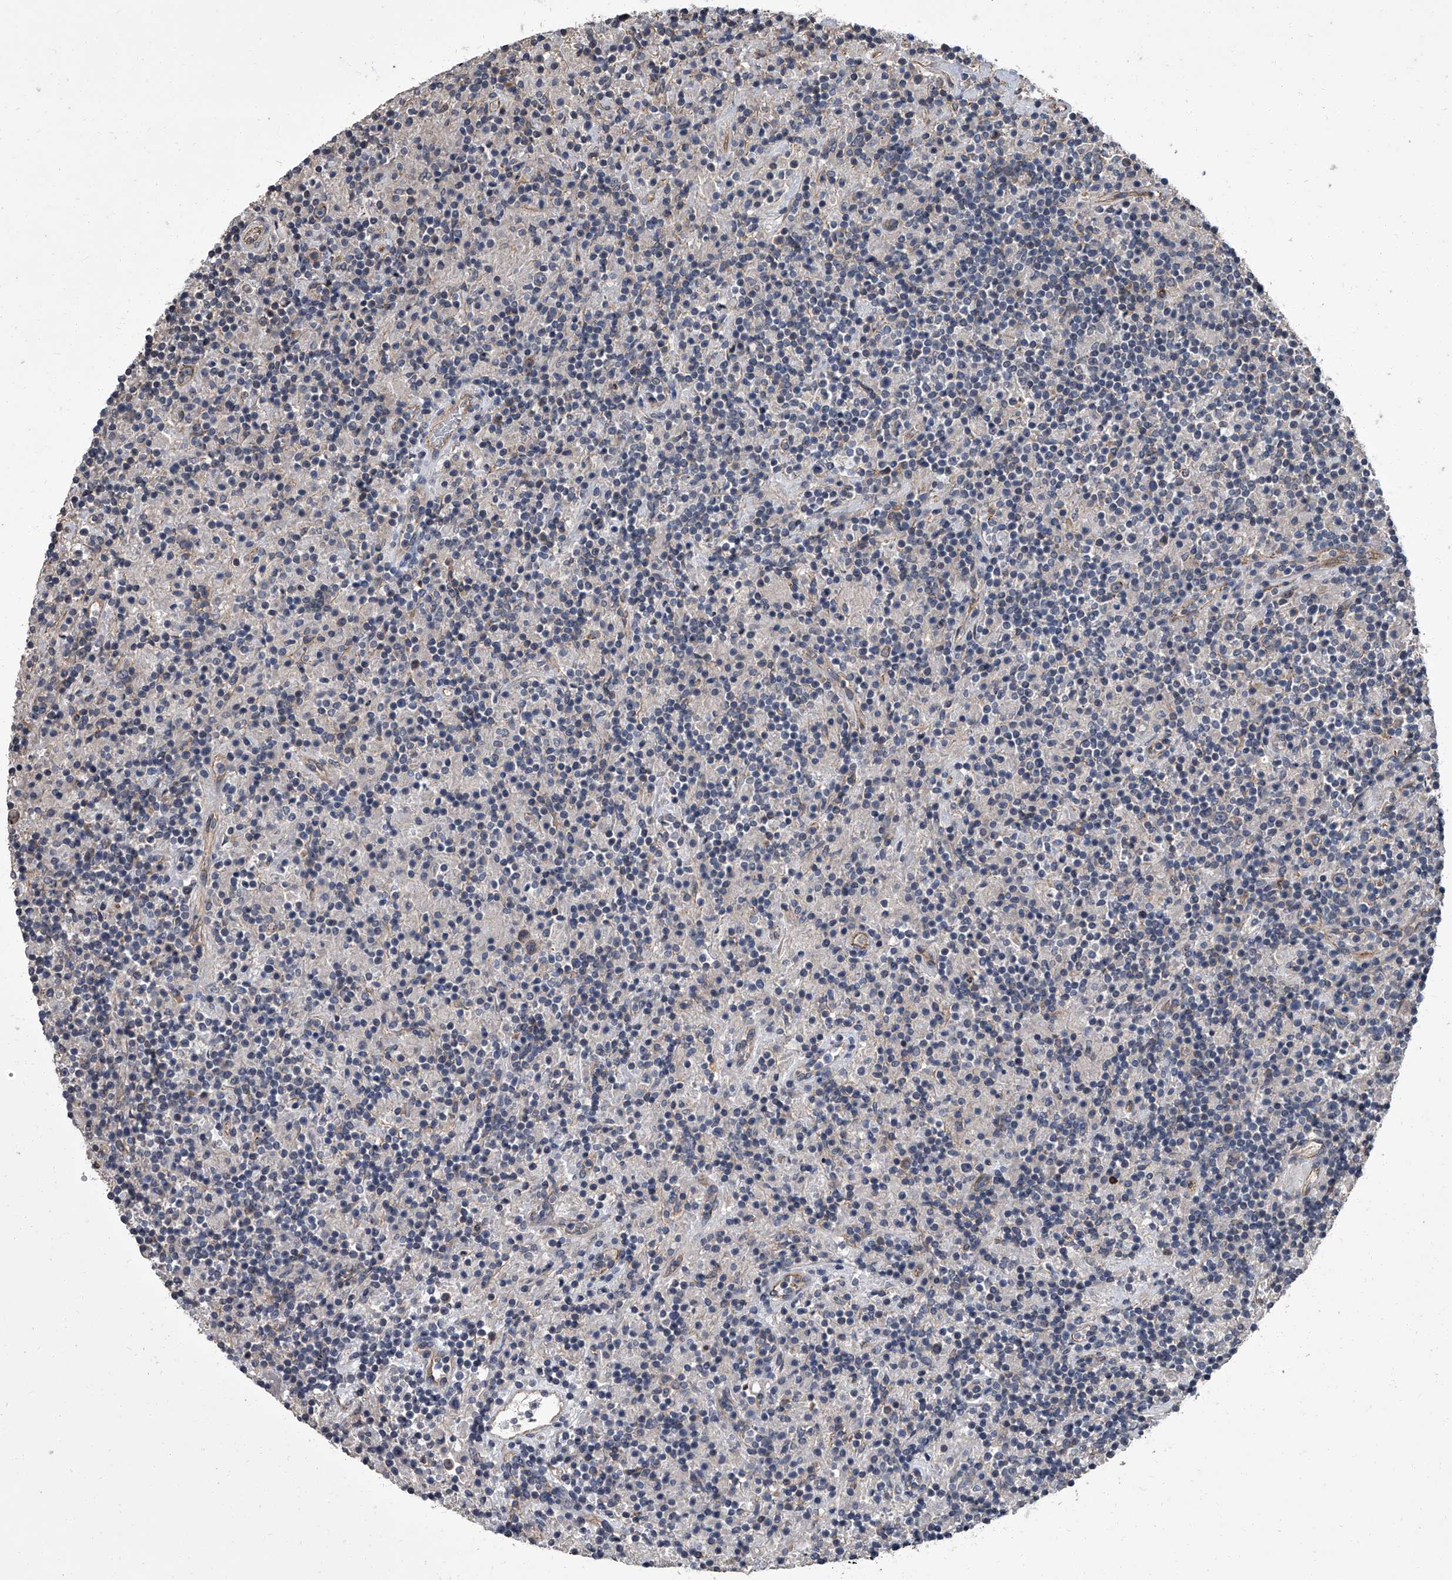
{"staining": {"intensity": "negative", "quantity": "none", "location": "none"}, "tissue": "lymphoma", "cell_type": "Tumor cells", "image_type": "cancer", "snomed": [{"axis": "morphology", "description": "Hodgkin's disease, NOS"}, {"axis": "topography", "description": "Lymph node"}], "caption": "Lymphoma was stained to show a protein in brown. There is no significant expression in tumor cells.", "gene": "SIRT4", "patient": {"sex": "male", "age": 70}}